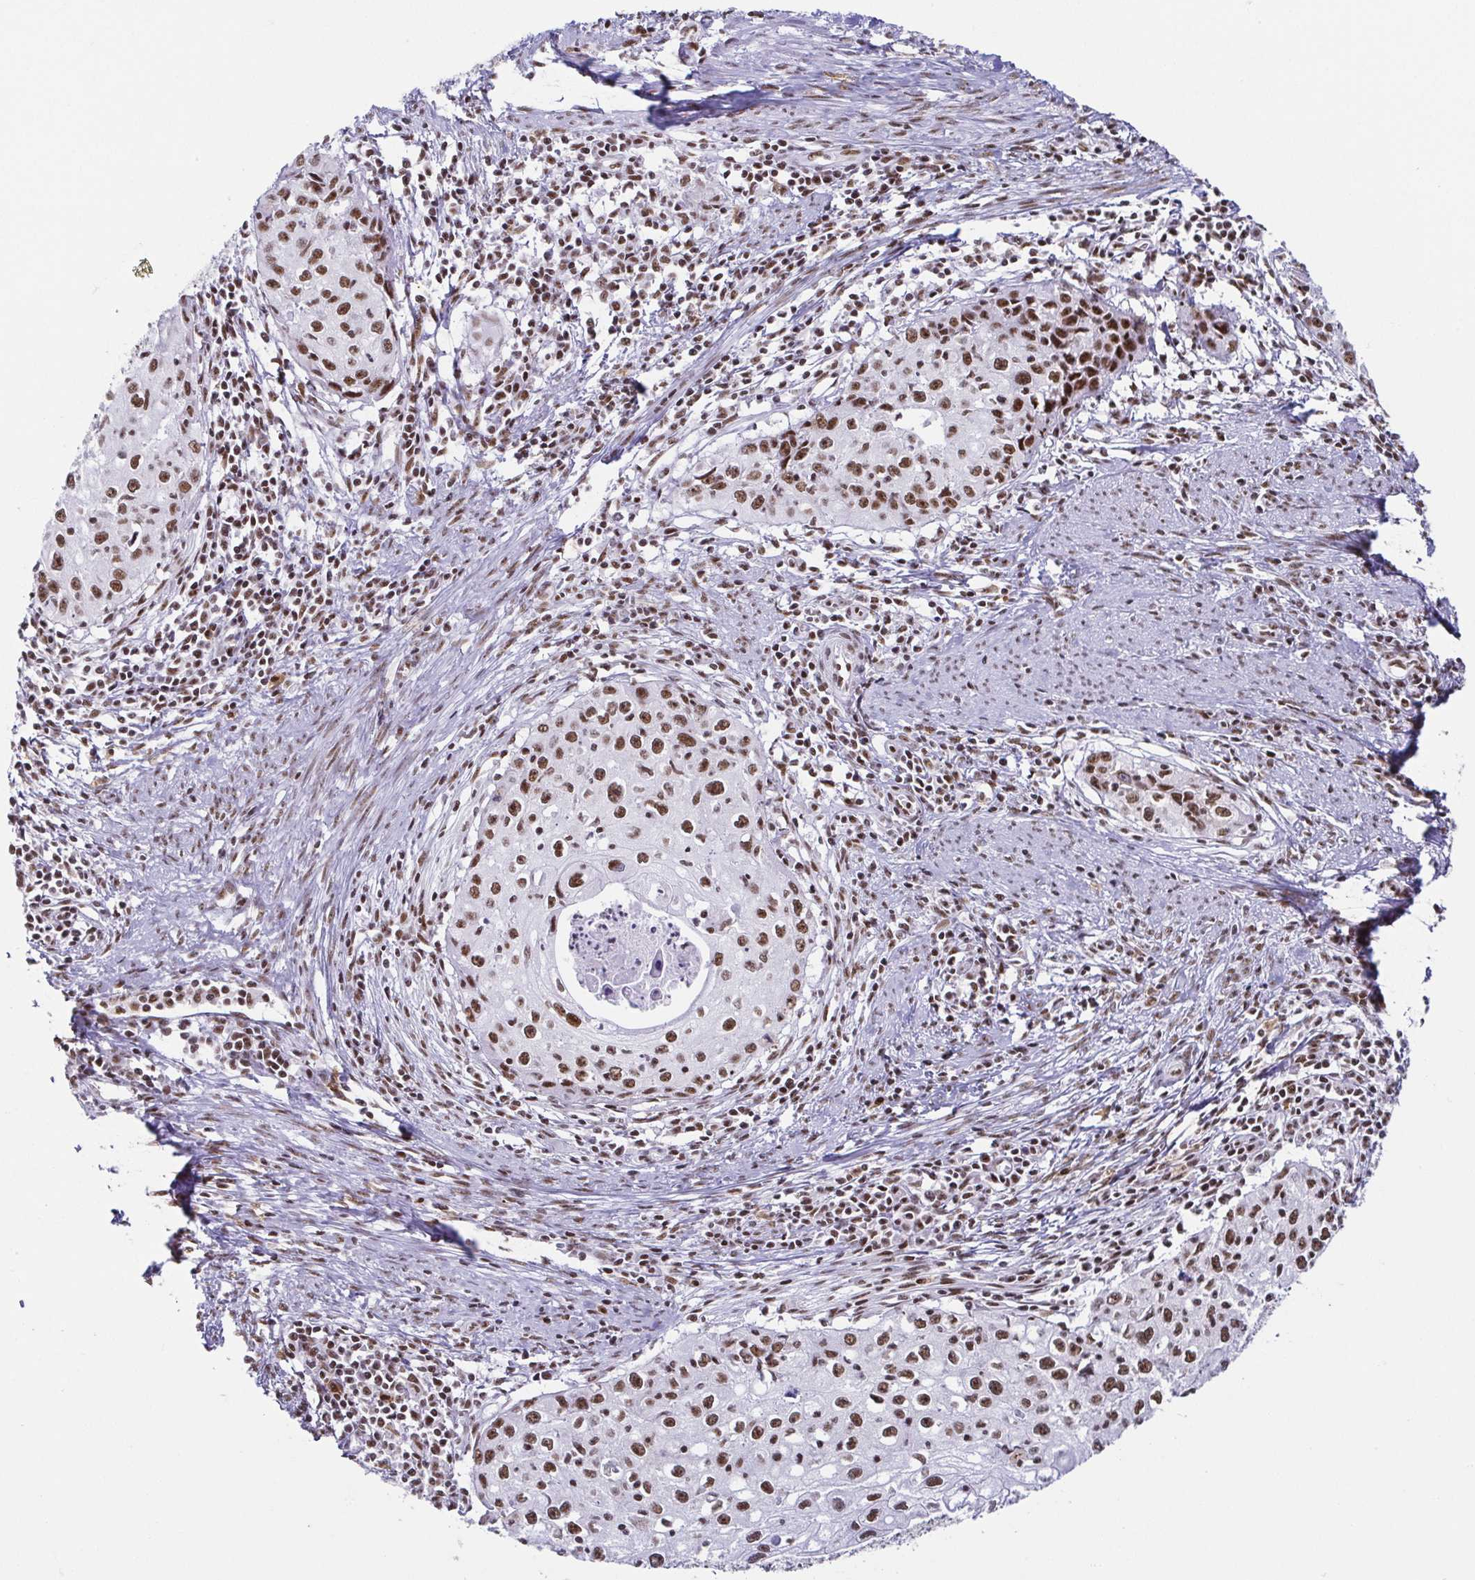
{"staining": {"intensity": "moderate", "quantity": ">75%", "location": "nuclear"}, "tissue": "cervical cancer", "cell_type": "Tumor cells", "image_type": "cancer", "snomed": [{"axis": "morphology", "description": "Squamous cell carcinoma, NOS"}, {"axis": "topography", "description": "Cervix"}], "caption": "Tumor cells reveal moderate nuclear positivity in about >75% of cells in cervical cancer.", "gene": "EWSR1", "patient": {"sex": "female", "age": 40}}